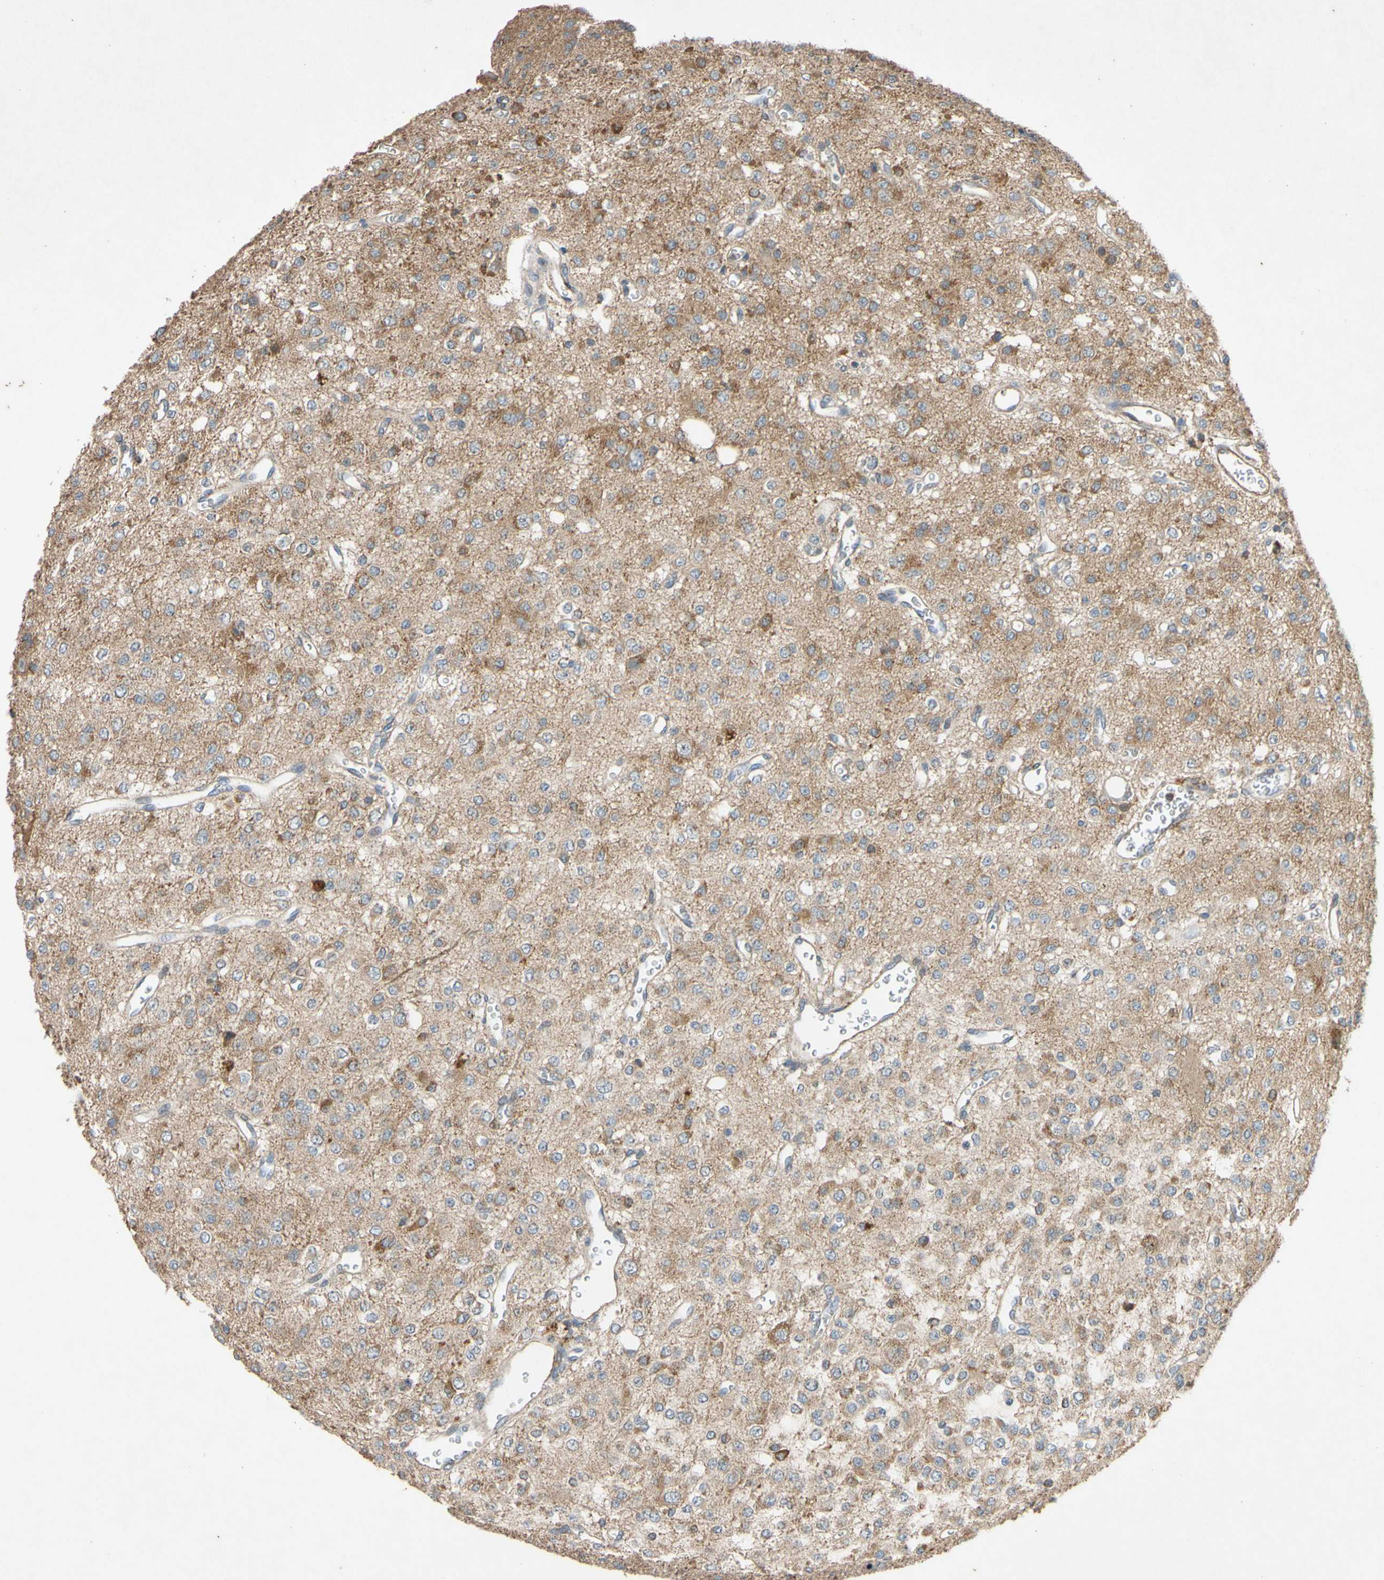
{"staining": {"intensity": "moderate", "quantity": "25%-75%", "location": "cytoplasmic/membranous"}, "tissue": "glioma", "cell_type": "Tumor cells", "image_type": "cancer", "snomed": [{"axis": "morphology", "description": "Glioma, malignant, Low grade"}, {"axis": "topography", "description": "Brain"}], "caption": "Glioma tissue reveals moderate cytoplasmic/membranous expression in approximately 25%-75% of tumor cells", "gene": "PARD6A", "patient": {"sex": "male", "age": 38}}